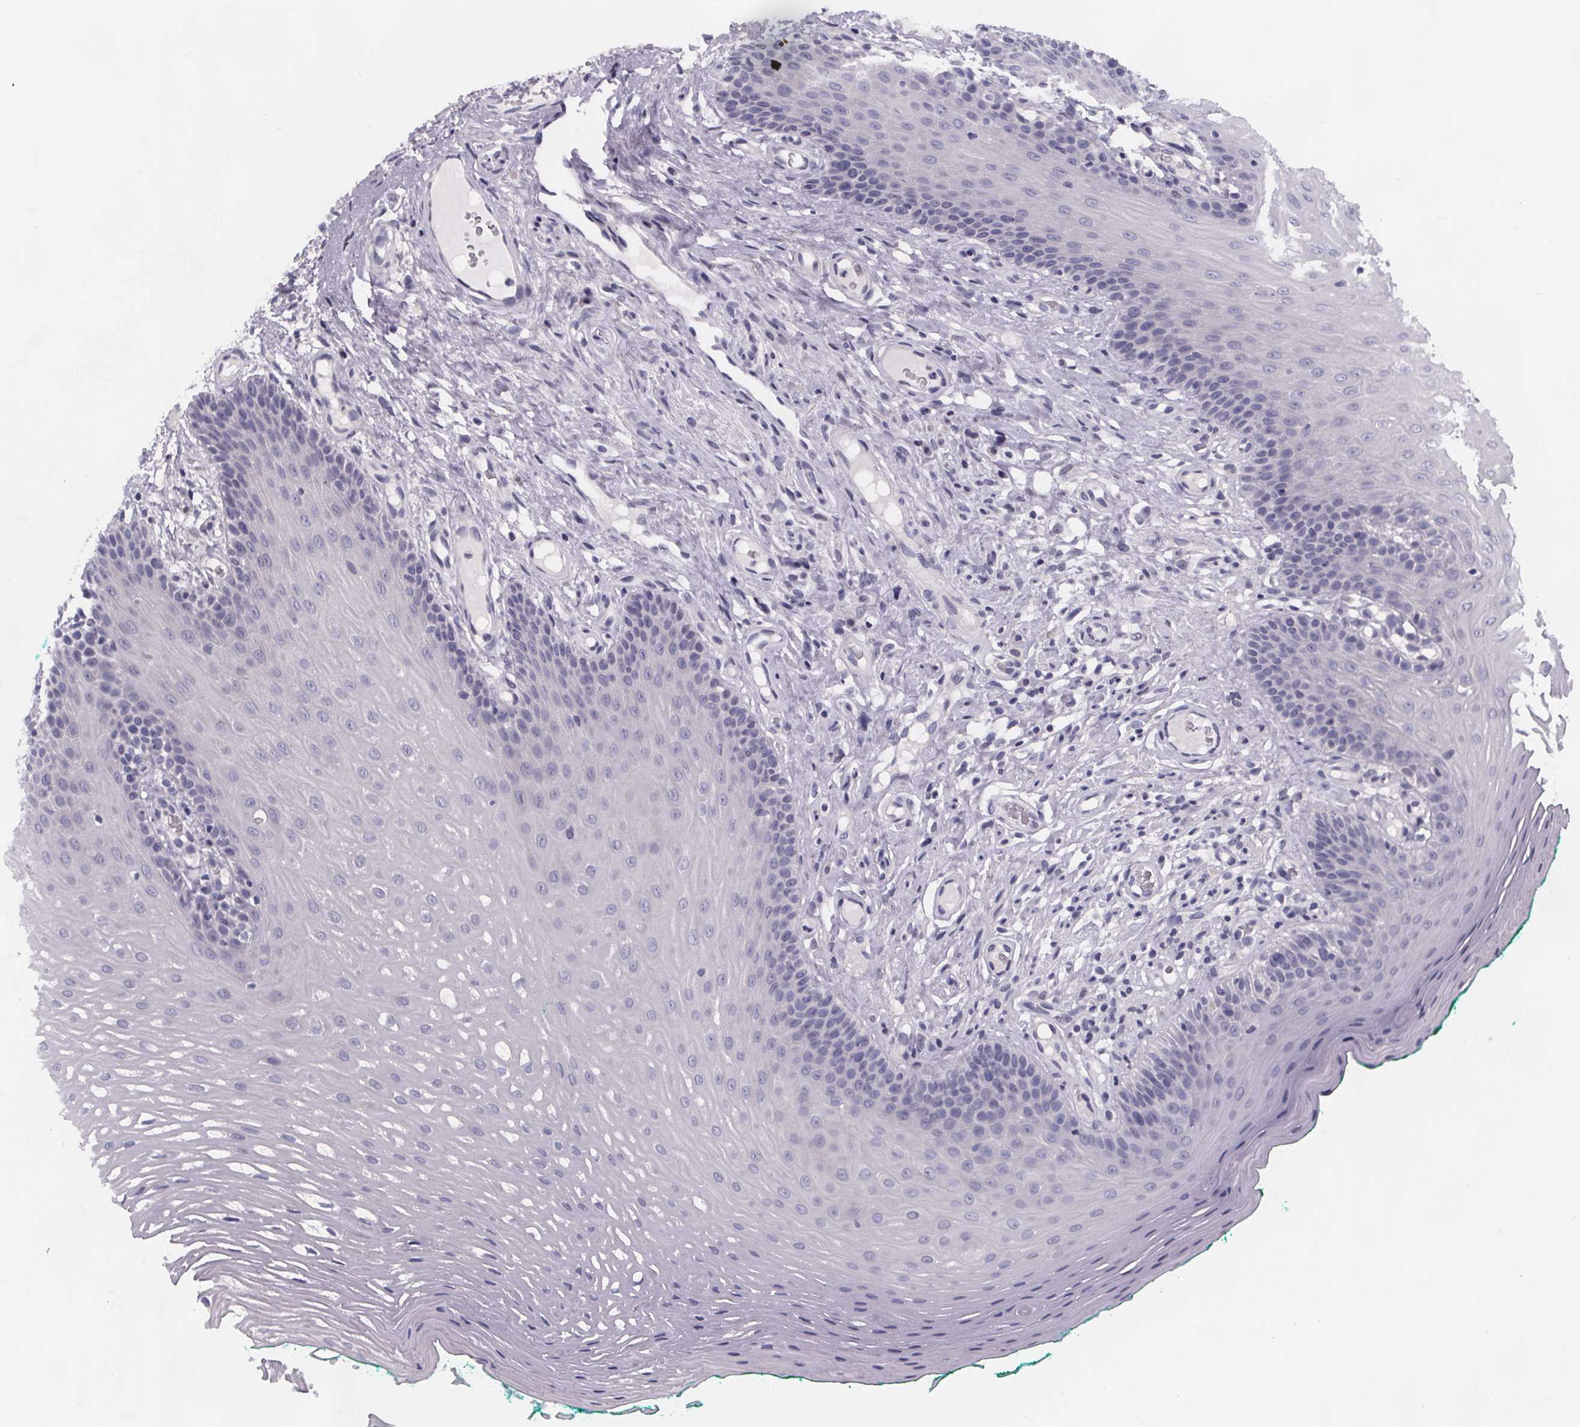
{"staining": {"intensity": "negative", "quantity": "none", "location": "none"}, "tissue": "oral mucosa", "cell_type": "Squamous epithelial cells", "image_type": "normal", "snomed": [{"axis": "morphology", "description": "Normal tissue, NOS"}, {"axis": "morphology", "description": "Squamous cell carcinoma, NOS"}, {"axis": "topography", "description": "Oral tissue"}, {"axis": "topography", "description": "Head-Neck"}], "caption": "Immunohistochemistry (IHC) histopathology image of benign oral mucosa: human oral mucosa stained with DAB (3,3'-diaminobenzidine) reveals no significant protein staining in squamous epithelial cells.", "gene": "PAH", "patient": {"sex": "male", "age": 78}}